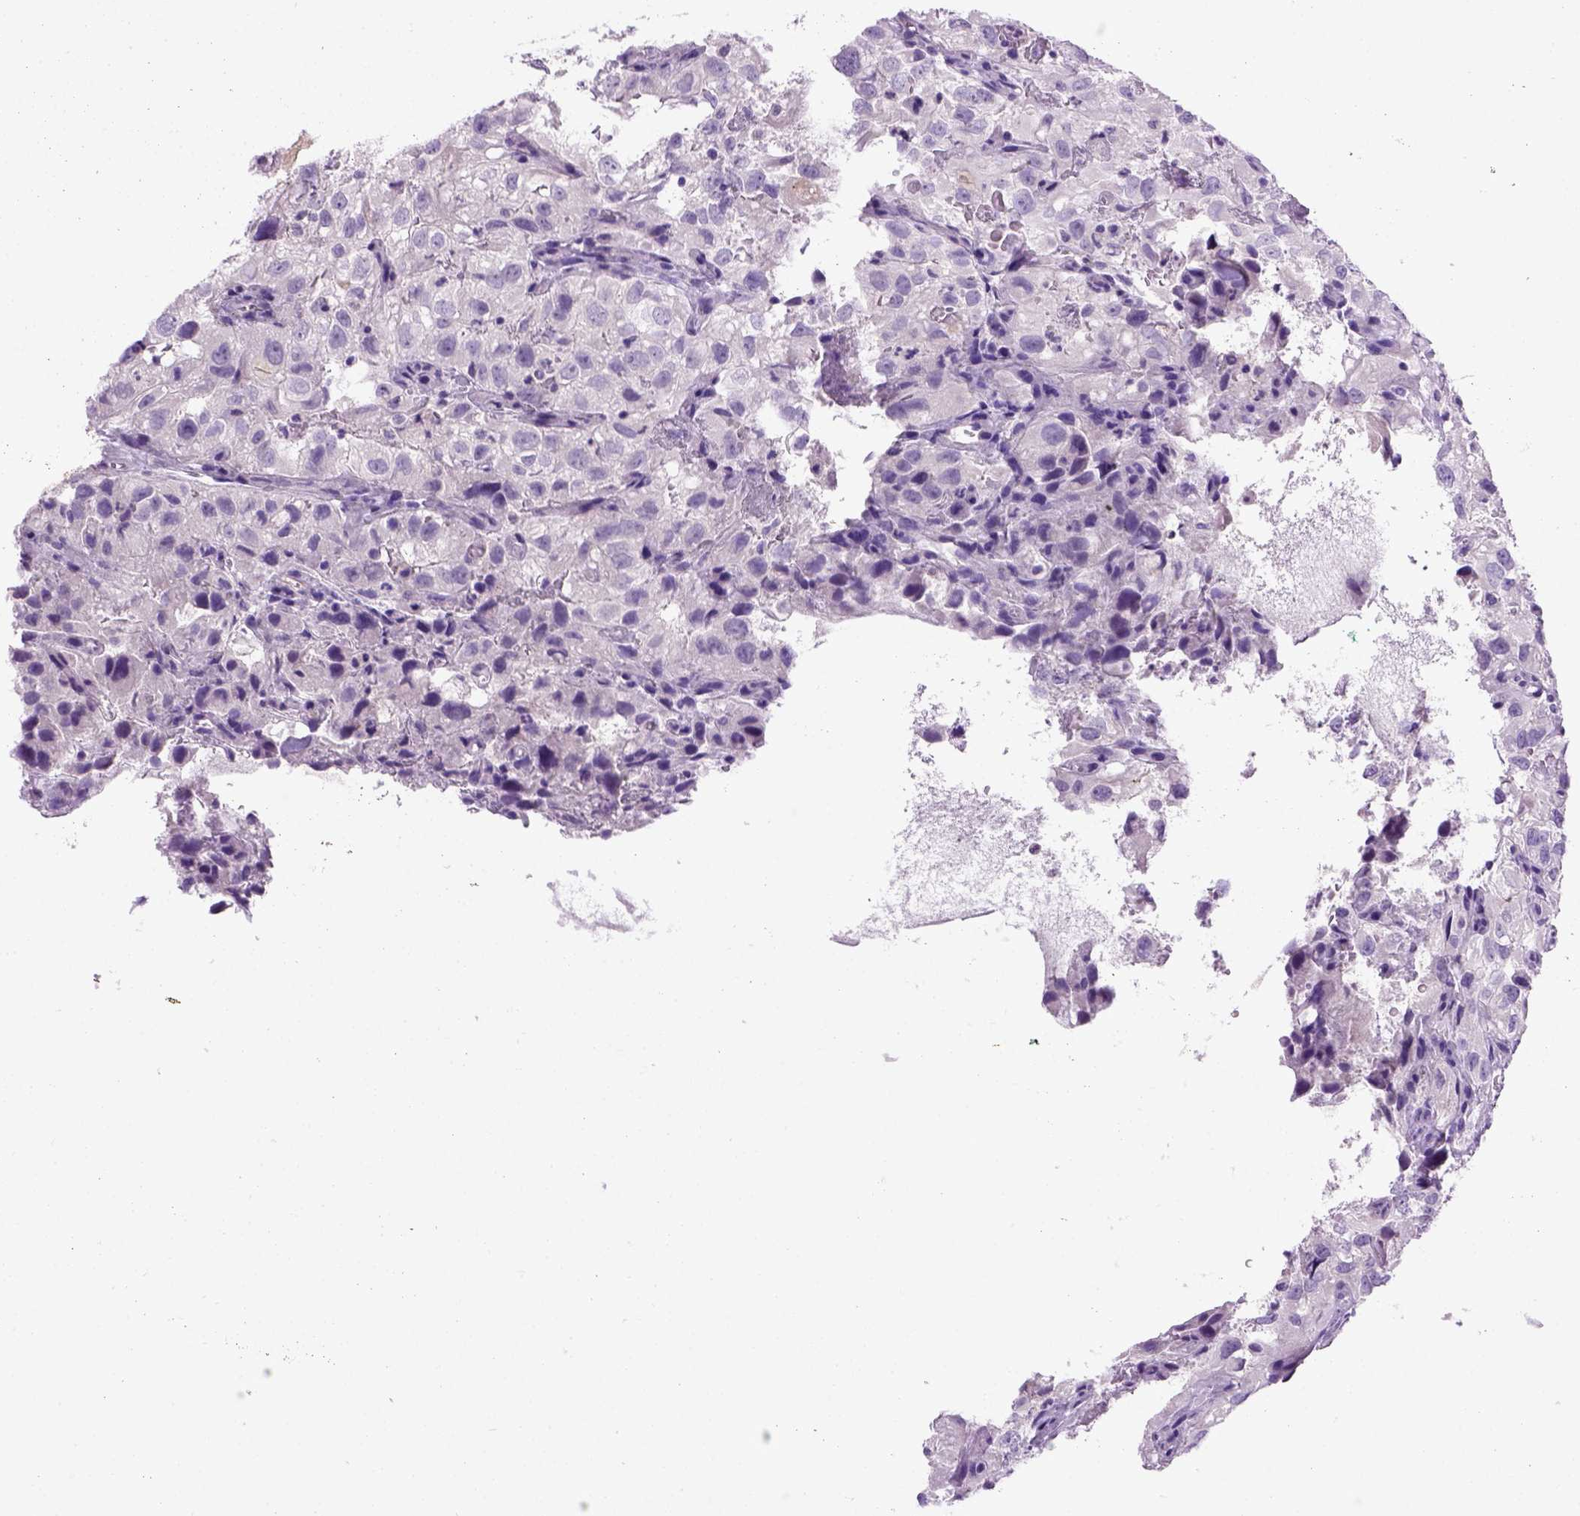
{"staining": {"intensity": "negative", "quantity": "none", "location": "none"}, "tissue": "renal cancer", "cell_type": "Tumor cells", "image_type": "cancer", "snomed": [{"axis": "morphology", "description": "Adenocarcinoma, NOS"}, {"axis": "topography", "description": "Kidney"}], "caption": "This image is of renal adenocarcinoma stained with immunohistochemistry (IHC) to label a protein in brown with the nuclei are counter-stained blue. There is no positivity in tumor cells.", "gene": "CDH1", "patient": {"sex": "male", "age": 64}}